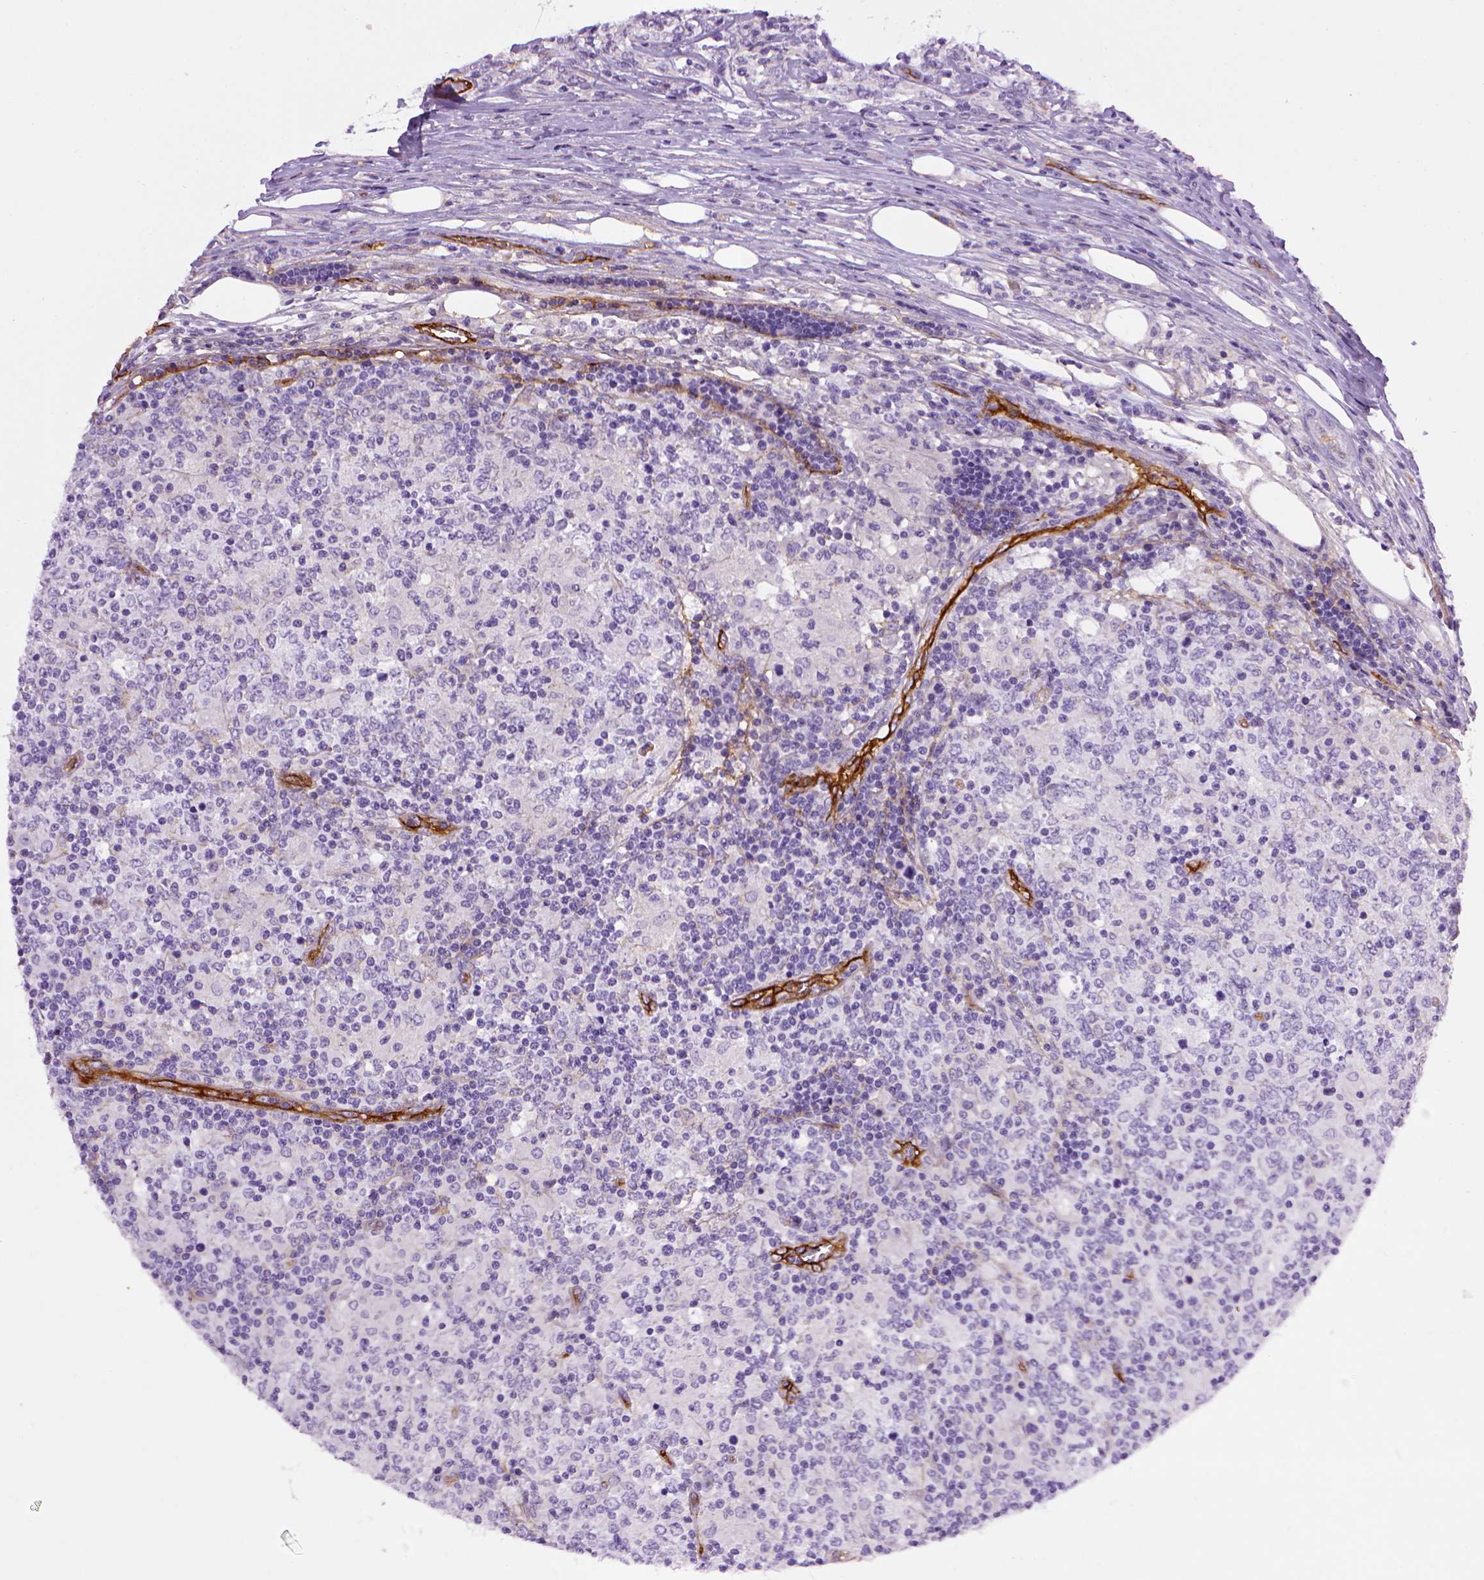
{"staining": {"intensity": "negative", "quantity": "none", "location": "none"}, "tissue": "lymphoma", "cell_type": "Tumor cells", "image_type": "cancer", "snomed": [{"axis": "morphology", "description": "Malignant lymphoma, non-Hodgkin's type, High grade"}, {"axis": "topography", "description": "Lymph node"}], "caption": "Lymphoma was stained to show a protein in brown. There is no significant staining in tumor cells.", "gene": "ENG", "patient": {"sex": "female", "age": 84}}